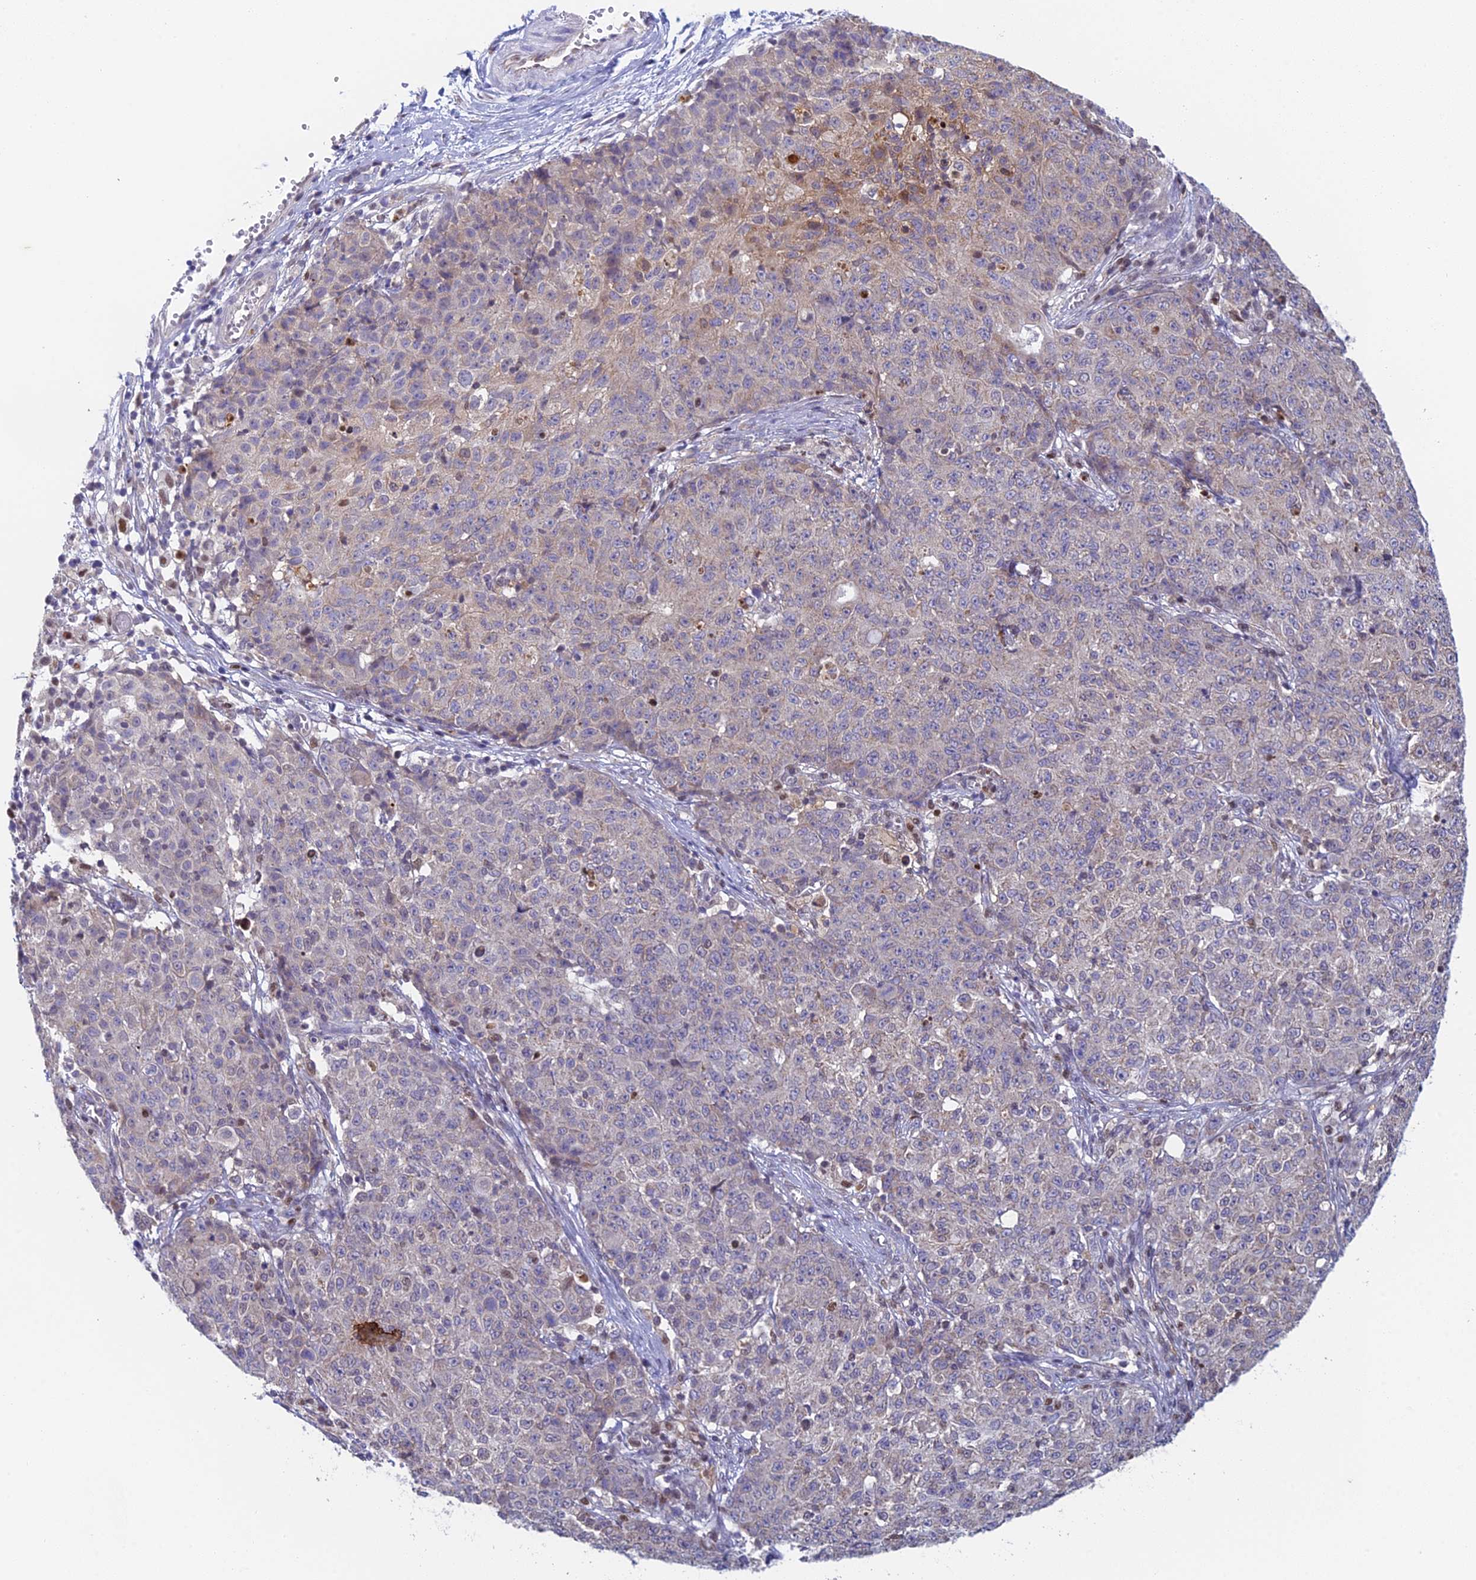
{"staining": {"intensity": "weak", "quantity": "<25%", "location": "cytoplasmic/membranous"}, "tissue": "ovarian cancer", "cell_type": "Tumor cells", "image_type": "cancer", "snomed": [{"axis": "morphology", "description": "Carcinoma, endometroid"}, {"axis": "topography", "description": "Ovary"}], "caption": "This is a histopathology image of IHC staining of endometroid carcinoma (ovarian), which shows no staining in tumor cells. (DAB (3,3'-diaminobenzidine) IHC visualized using brightfield microscopy, high magnification).", "gene": "MRPL17", "patient": {"sex": "female", "age": 42}}